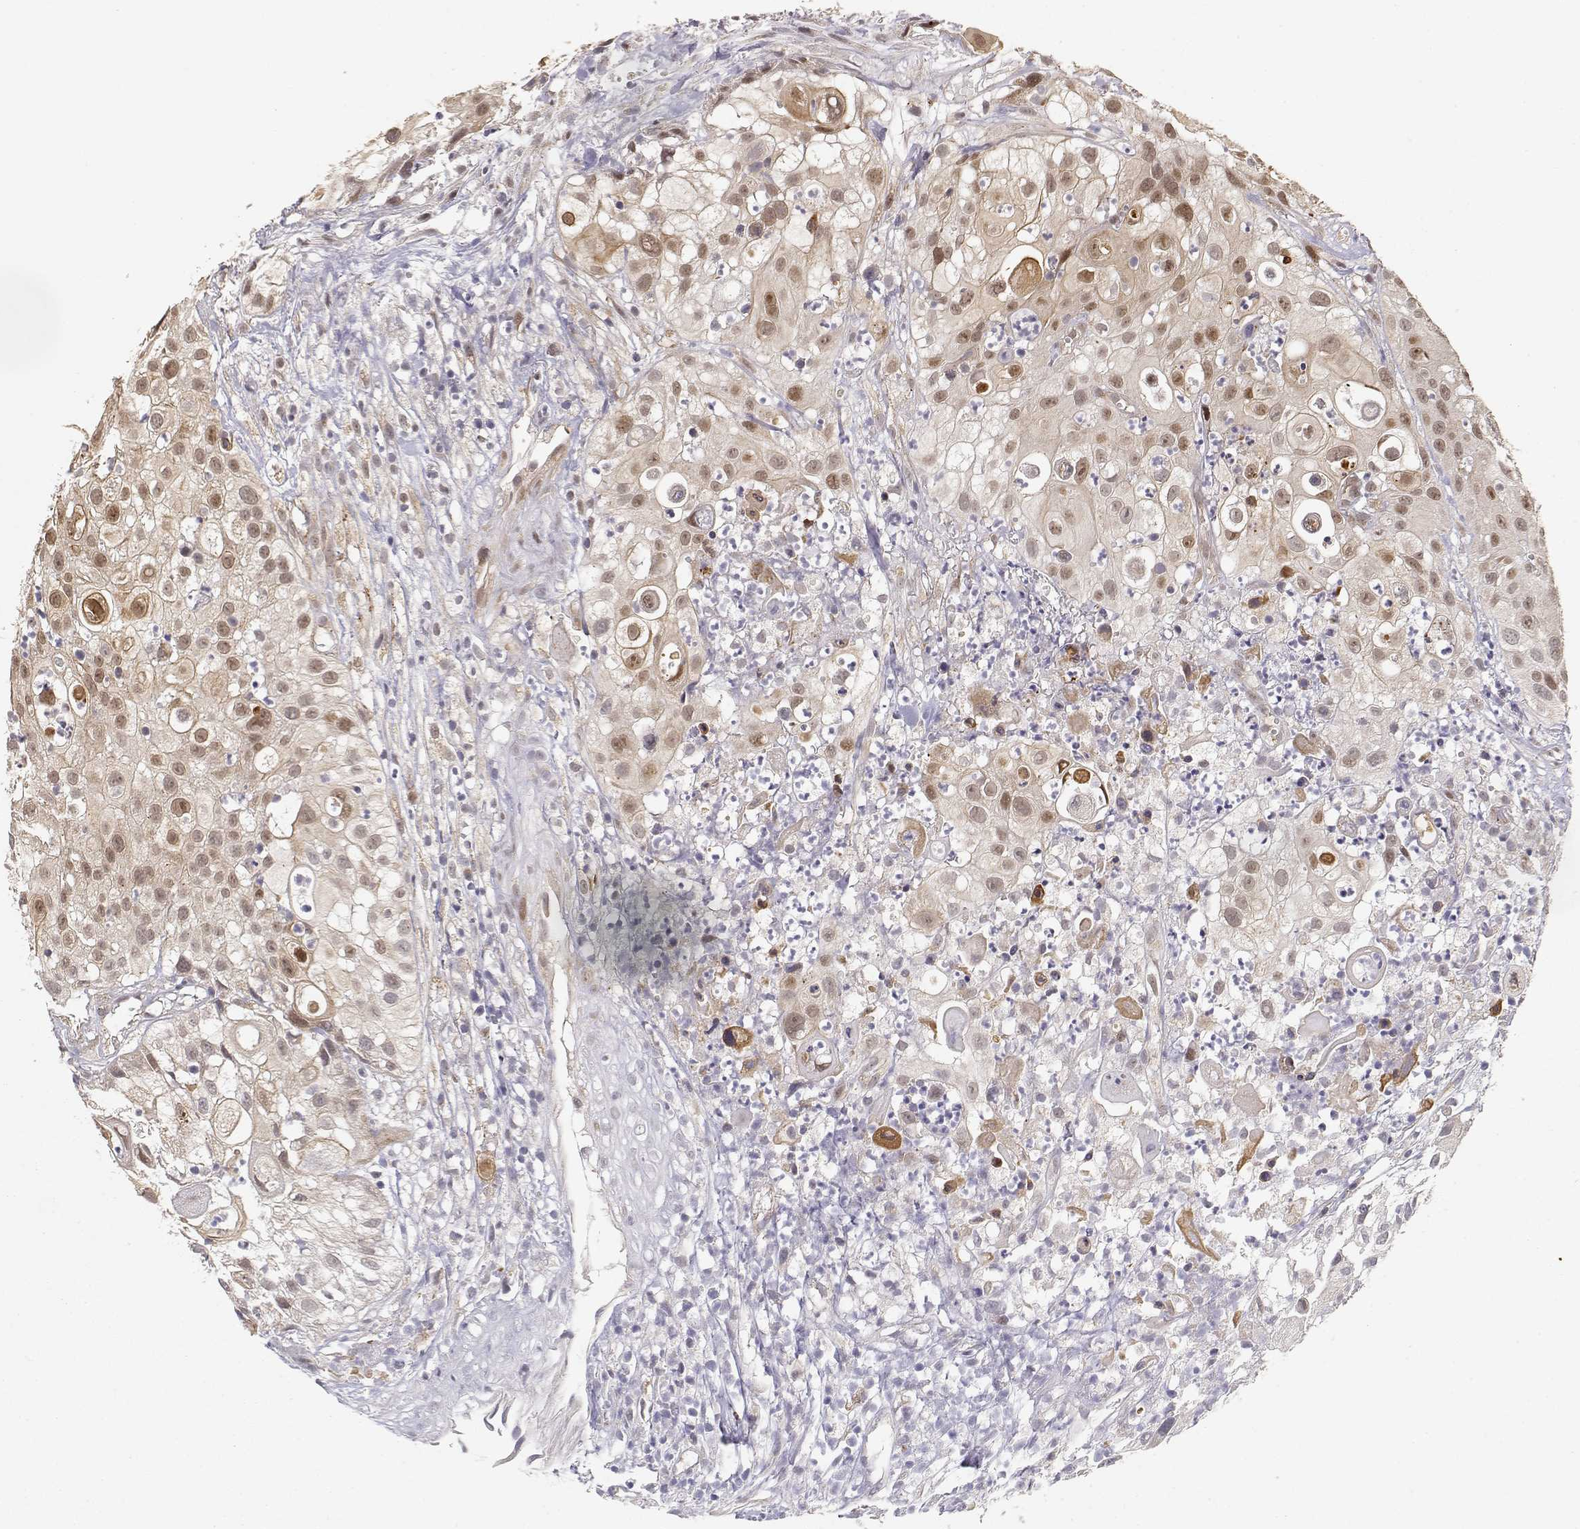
{"staining": {"intensity": "moderate", "quantity": "25%-75%", "location": "nuclear"}, "tissue": "urothelial cancer", "cell_type": "Tumor cells", "image_type": "cancer", "snomed": [{"axis": "morphology", "description": "Urothelial carcinoma, High grade"}, {"axis": "topography", "description": "Urinary bladder"}], "caption": "Human urothelial carcinoma (high-grade) stained with a protein marker shows moderate staining in tumor cells.", "gene": "BRCA1", "patient": {"sex": "female", "age": 79}}